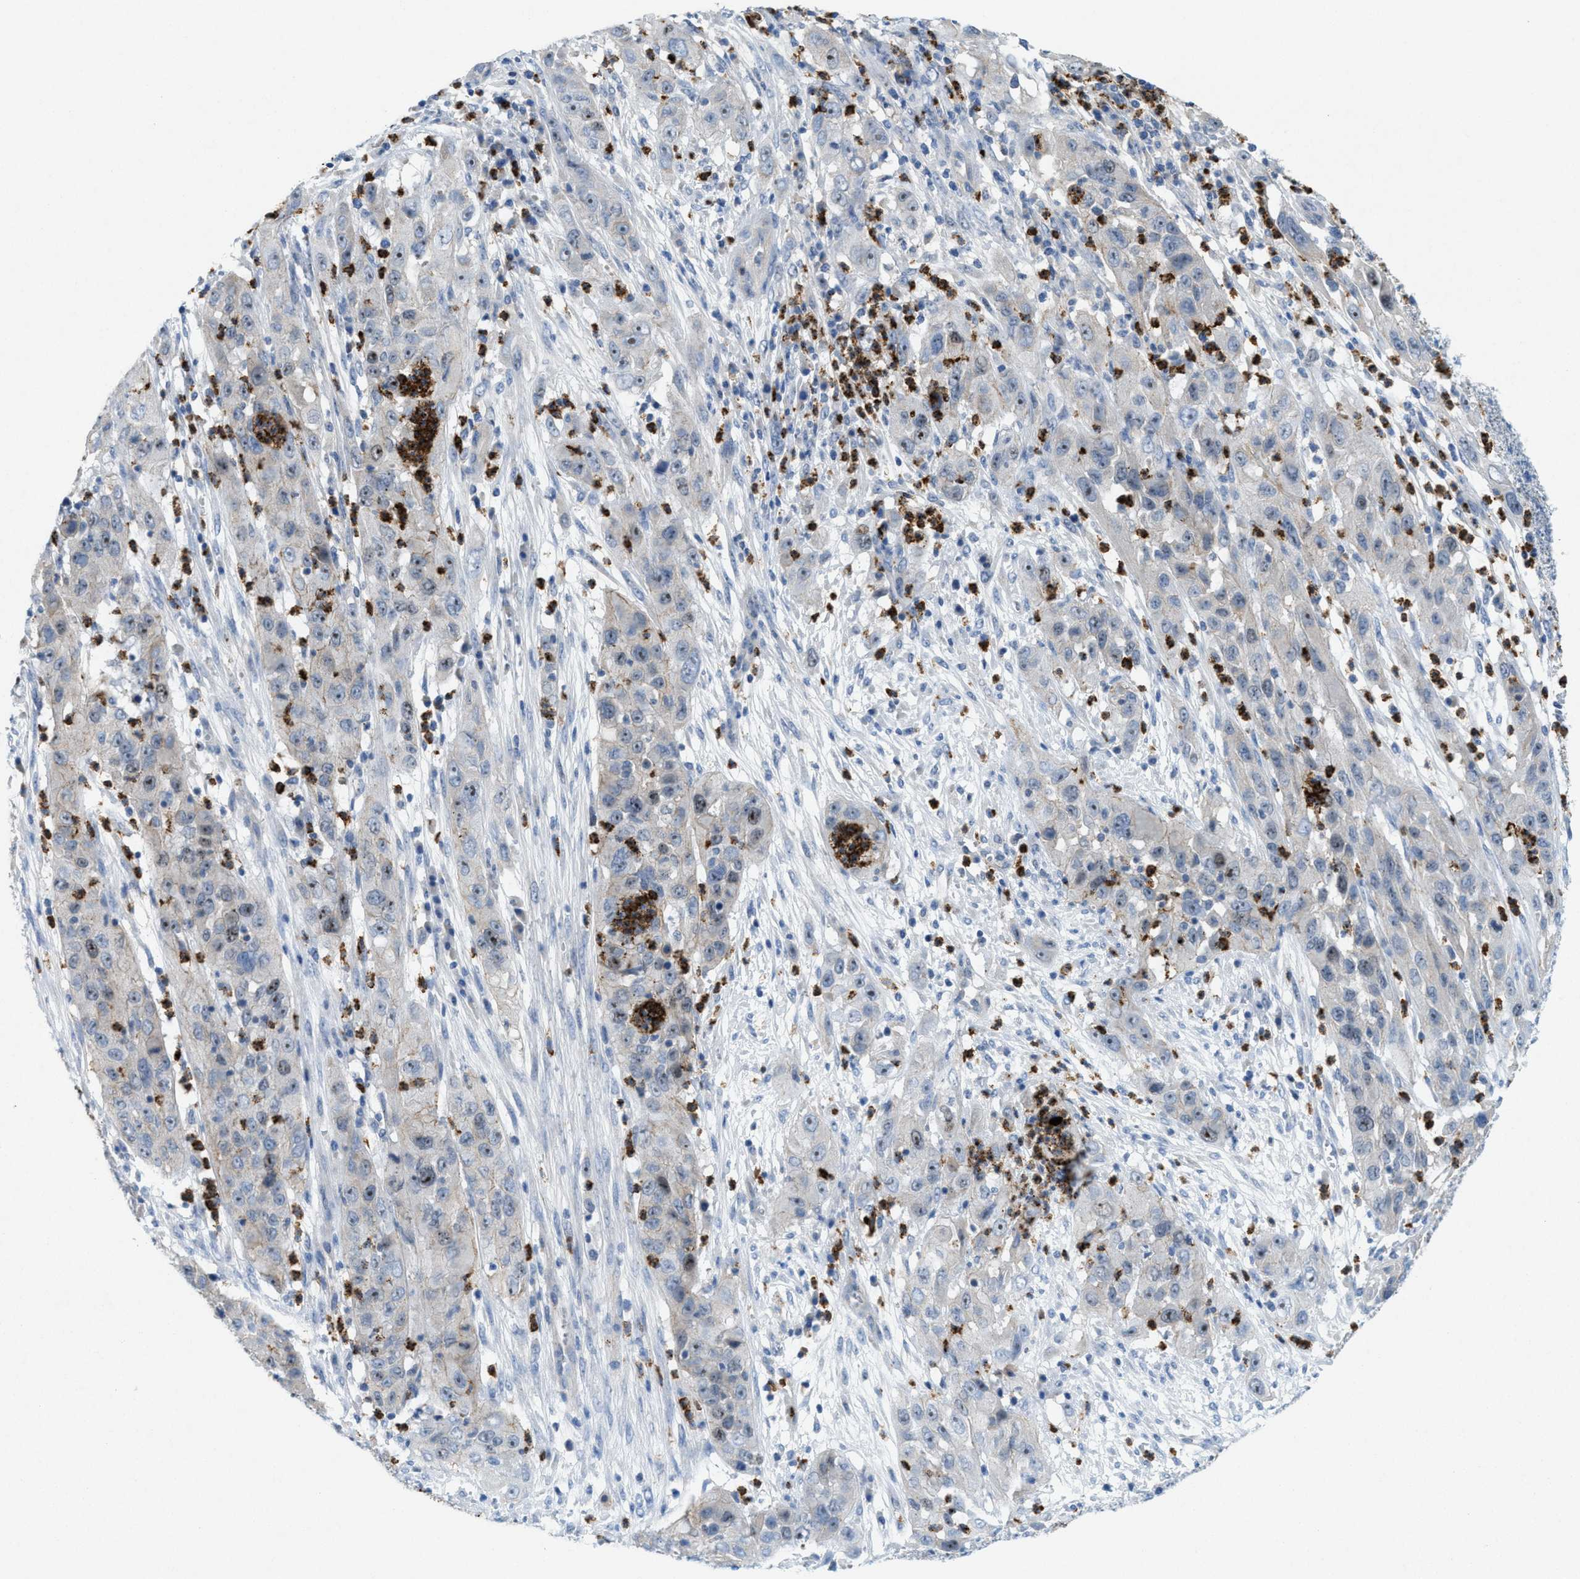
{"staining": {"intensity": "weak", "quantity": "<25%", "location": "nuclear"}, "tissue": "cervical cancer", "cell_type": "Tumor cells", "image_type": "cancer", "snomed": [{"axis": "morphology", "description": "Squamous cell carcinoma, NOS"}, {"axis": "topography", "description": "Cervix"}], "caption": "Tumor cells show no significant positivity in cervical cancer (squamous cell carcinoma).", "gene": "CMTM1", "patient": {"sex": "female", "age": 32}}